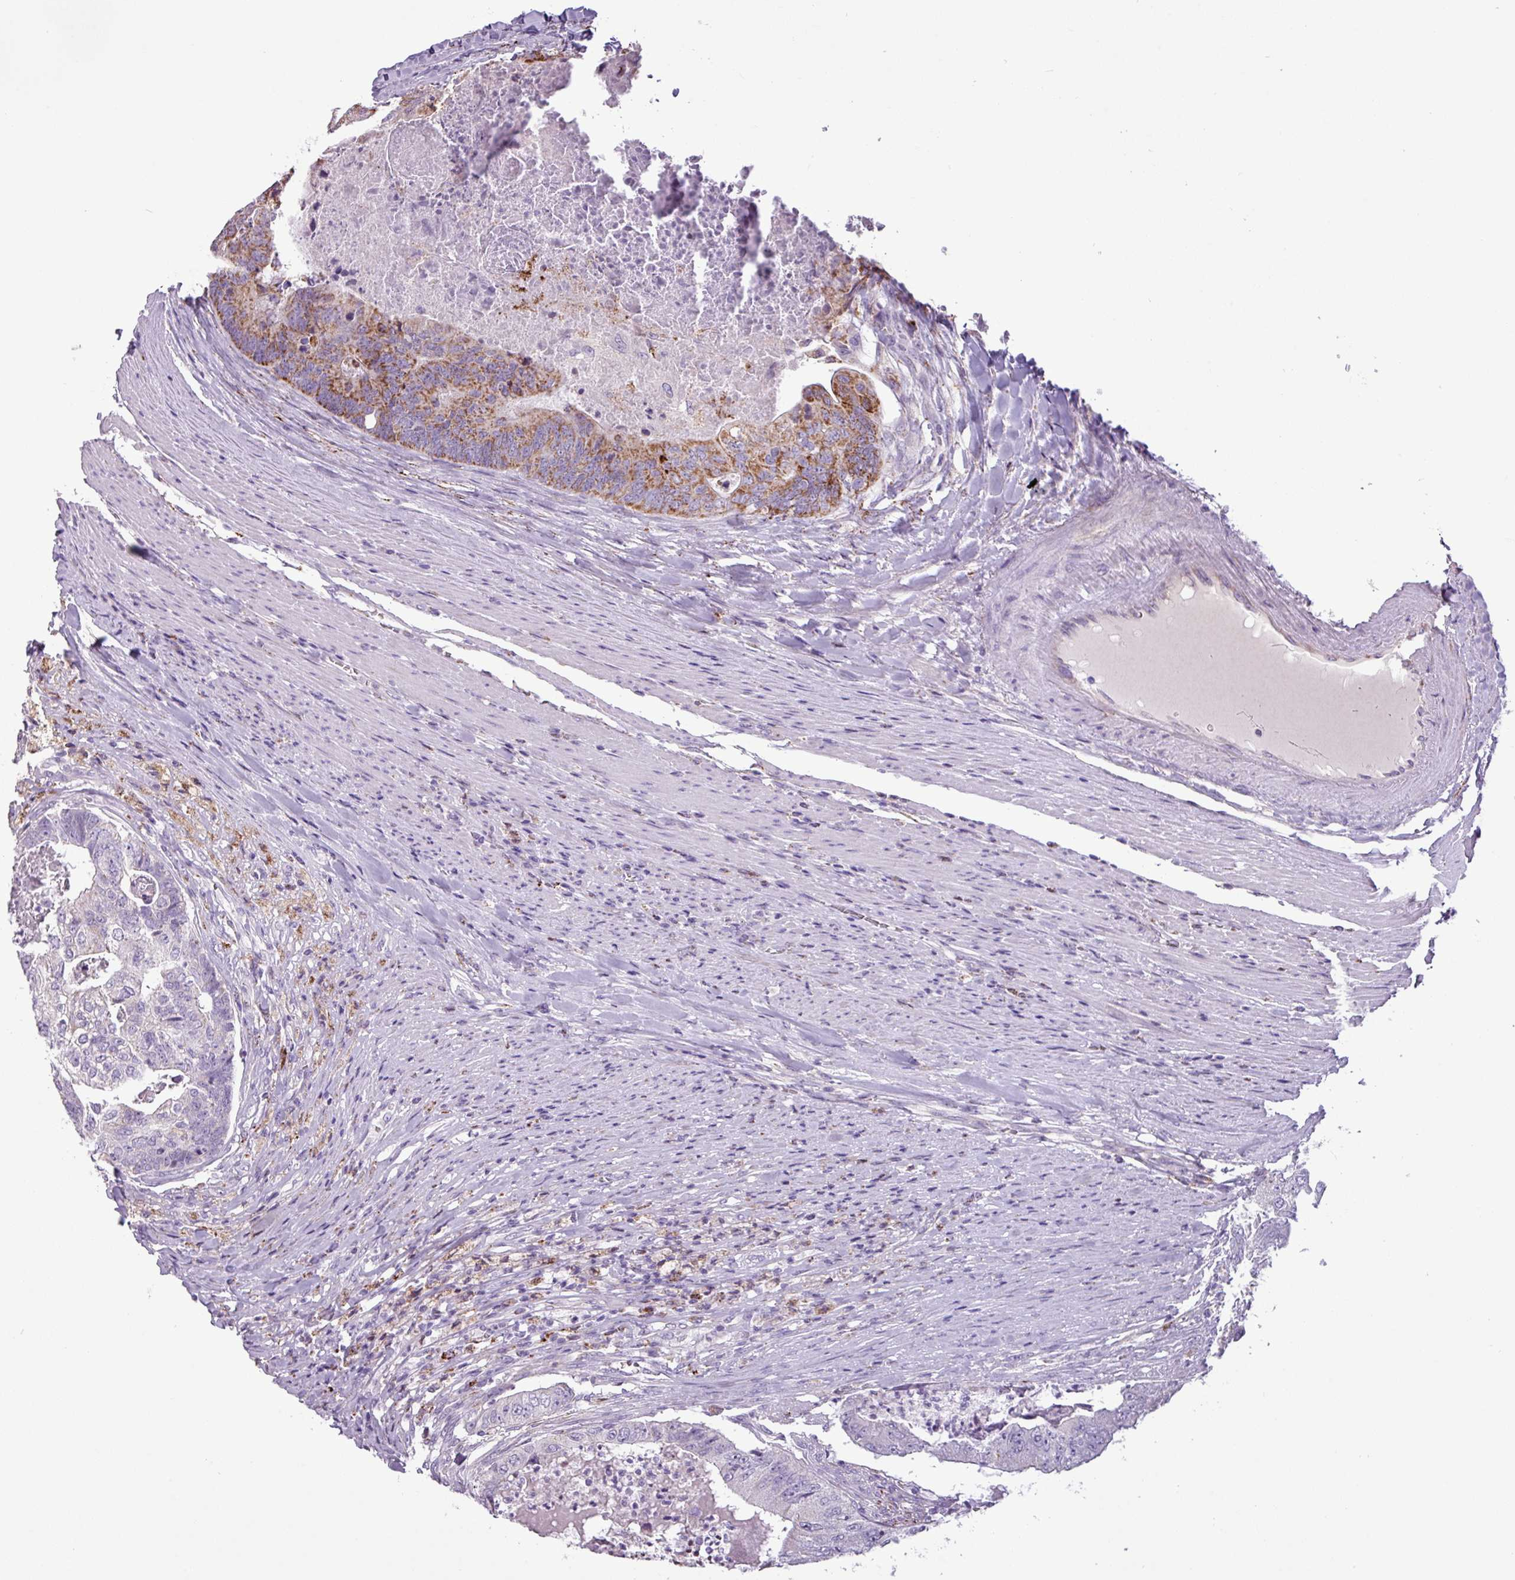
{"staining": {"intensity": "moderate", "quantity": ">75%", "location": "cytoplasmic/membranous"}, "tissue": "colorectal cancer", "cell_type": "Tumor cells", "image_type": "cancer", "snomed": [{"axis": "morphology", "description": "Adenocarcinoma, NOS"}, {"axis": "topography", "description": "Colon"}], "caption": "IHC of colorectal cancer (adenocarcinoma) exhibits medium levels of moderate cytoplasmic/membranous positivity in approximately >75% of tumor cells.", "gene": "ZNF667", "patient": {"sex": "female", "age": 67}}